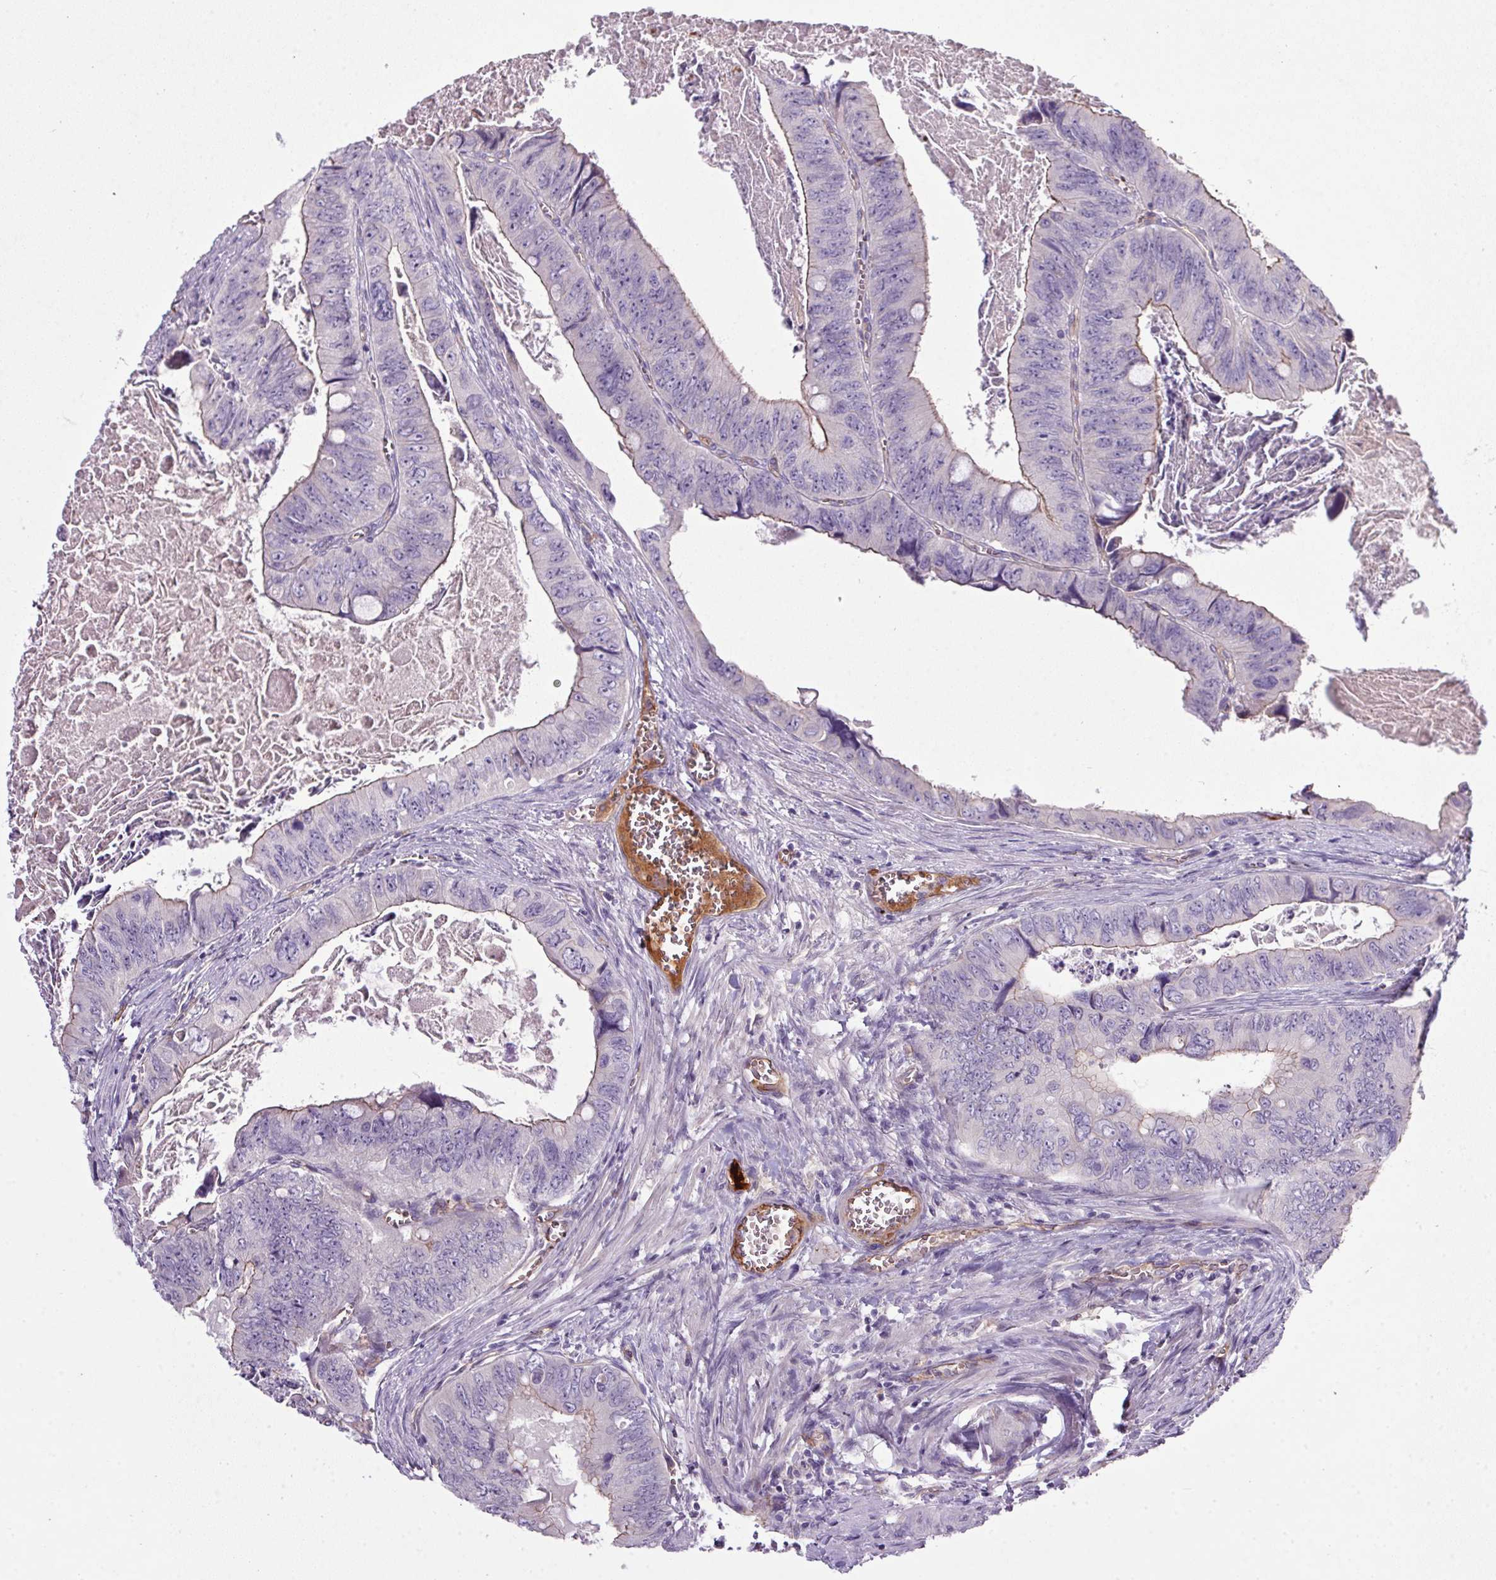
{"staining": {"intensity": "weak", "quantity": "25%-75%", "location": "cytoplasmic/membranous"}, "tissue": "colorectal cancer", "cell_type": "Tumor cells", "image_type": "cancer", "snomed": [{"axis": "morphology", "description": "Adenocarcinoma, NOS"}, {"axis": "topography", "description": "Colon"}], "caption": "IHC photomicrograph of neoplastic tissue: human colorectal adenocarcinoma stained using IHC shows low levels of weak protein expression localized specifically in the cytoplasmic/membranous of tumor cells, appearing as a cytoplasmic/membranous brown color.", "gene": "APOC4", "patient": {"sex": "female", "age": 84}}